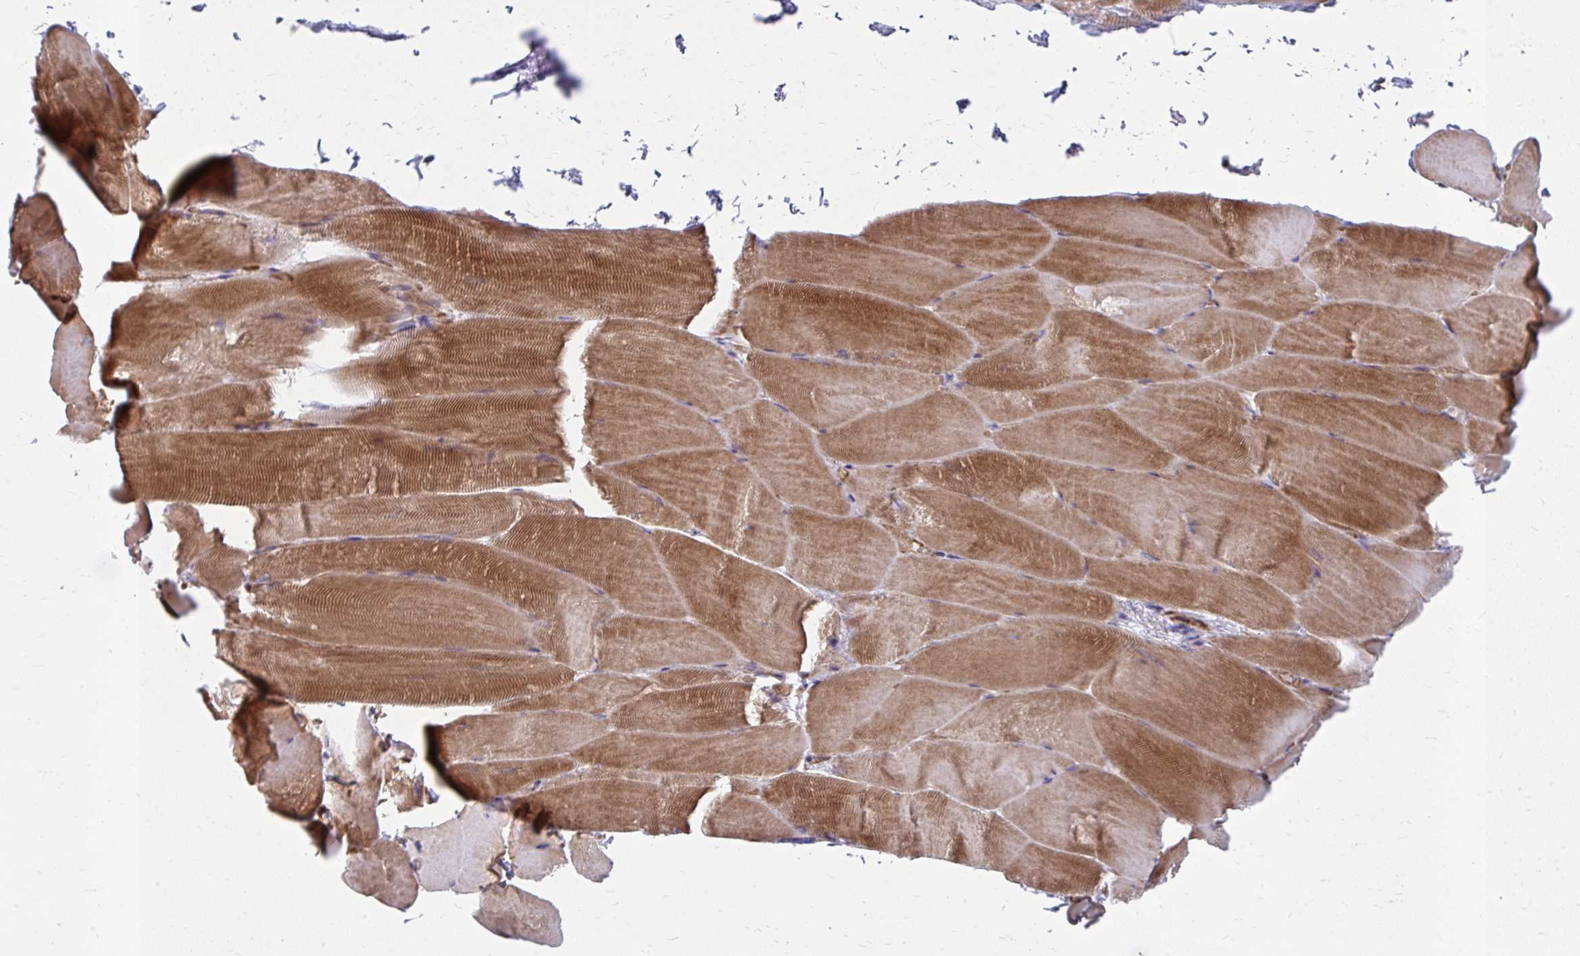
{"staining": {"intensity": "moderate", "quantity": ">75%", "location": "cytoplasmic/membranous"}, "tissue": "skeletal muscle", "cell_type": "Myocytes", "image_type": "normal", "snomed": [{"axis": "morphology", "description": "Normal tissue, NOS"}, {"axis": "topography", "description": "Skeletal muscle"}], "caption": "This histopathology image demonstrates unremarkable skeletal muscle stained with immunohistochemistry (IHC) to label a protein in brown. The cytoplasmic/membranous of myocytes show moderate positivity for the protein. Nuclei are counter-stained blue.", "gene": "MUS81", "patient": {"sex": "female", "age": 64}}